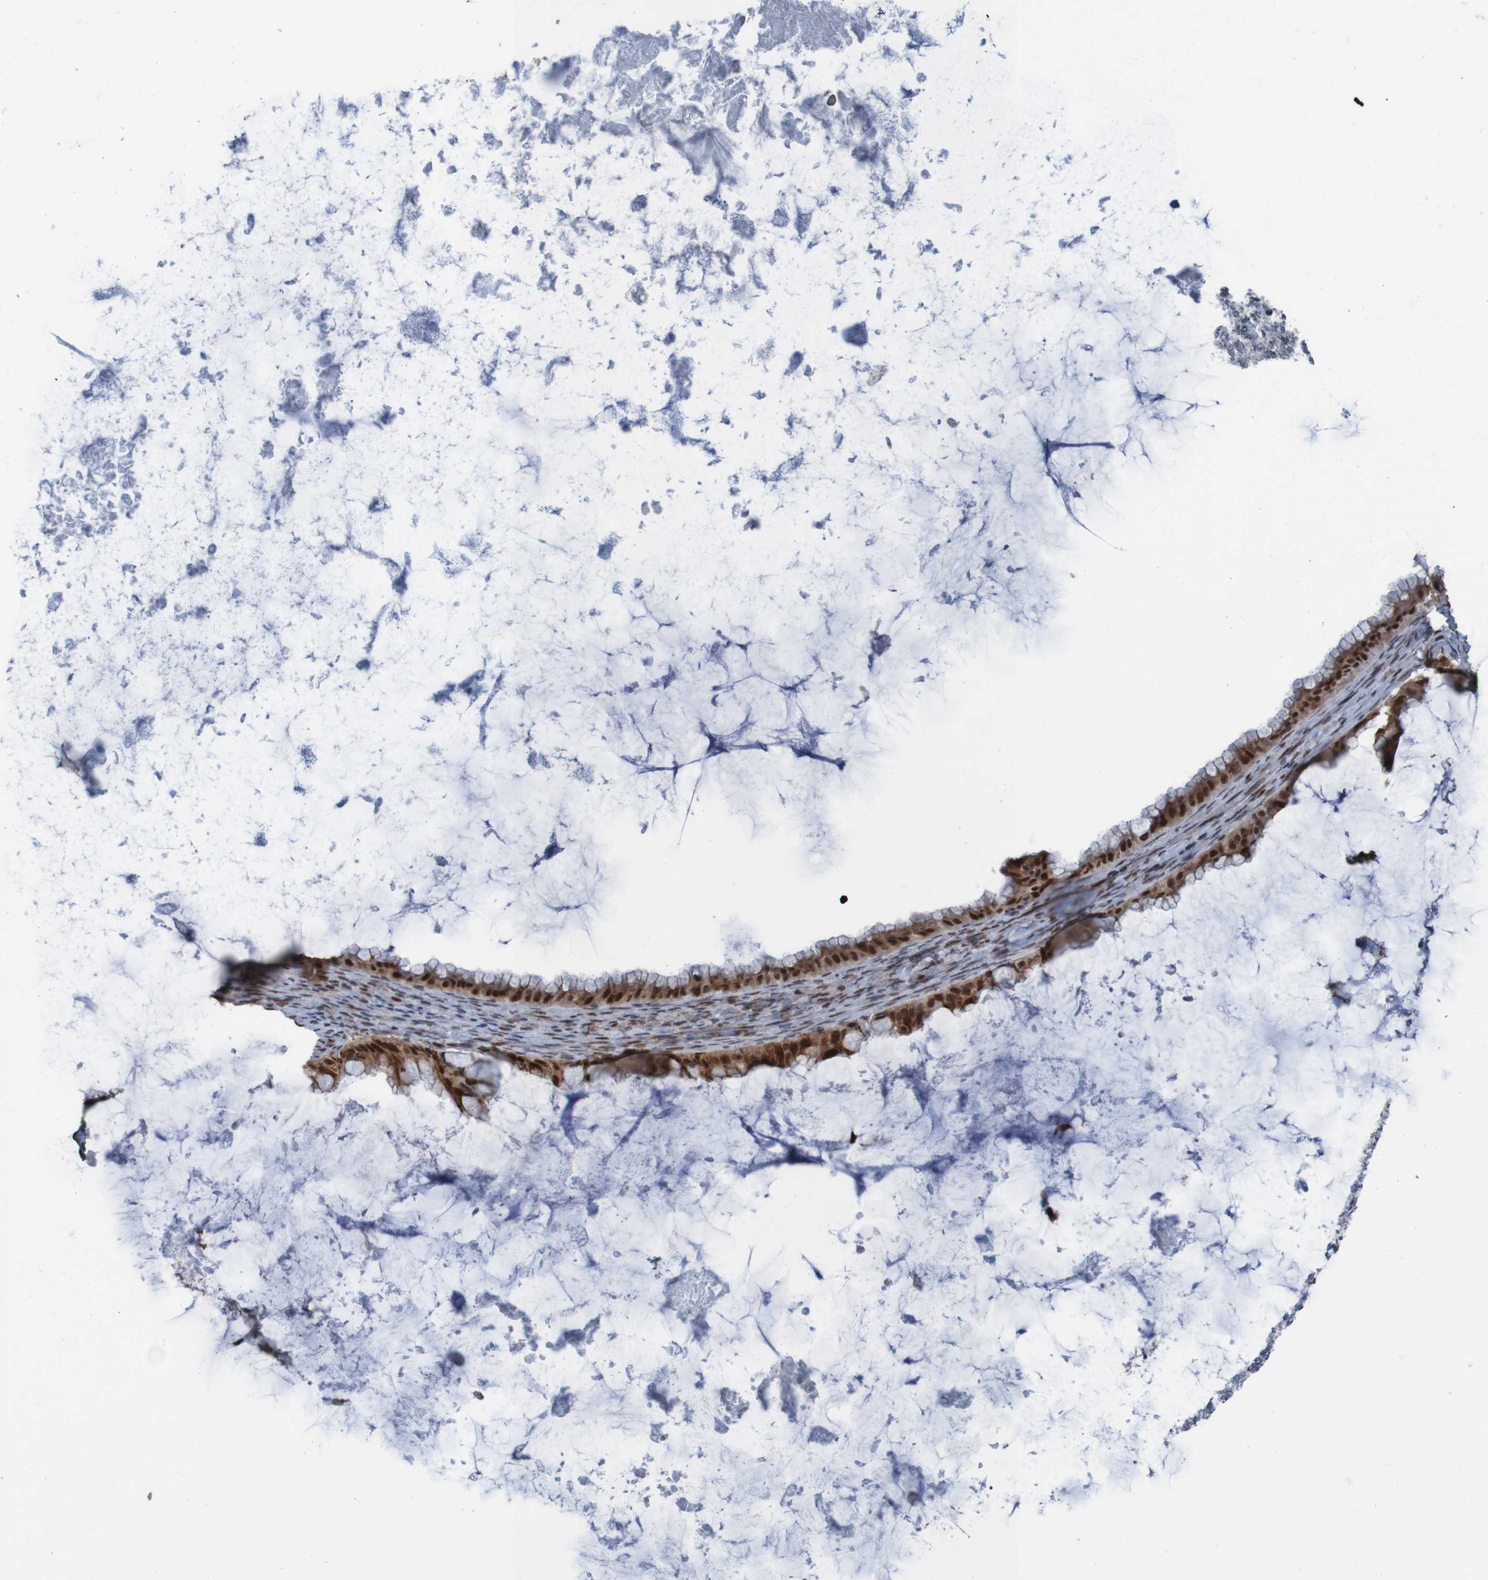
{"staining": {"intensity": "strong", "quantity": ">75%", "location": "cytoplasmic/membranous,nuclear"}, "tissue": "ovarian cancer", "cell_type": "Tumor cells", "image_type": "cancer", "snomed": [{"axis": "morphology", "description": "Cystadenocarcinoma, mucinous, NOS"}, {"axis": "topography", "description": "Ovary"}], "caption": "Protein analysis of ovarian cancer tissue exhibits strong cytoplasmic/membranous and nuclear expression in approximately >75% of tumor cells.", "gene": "PHF2", "patient": {"sex": "female", "age": 61}}